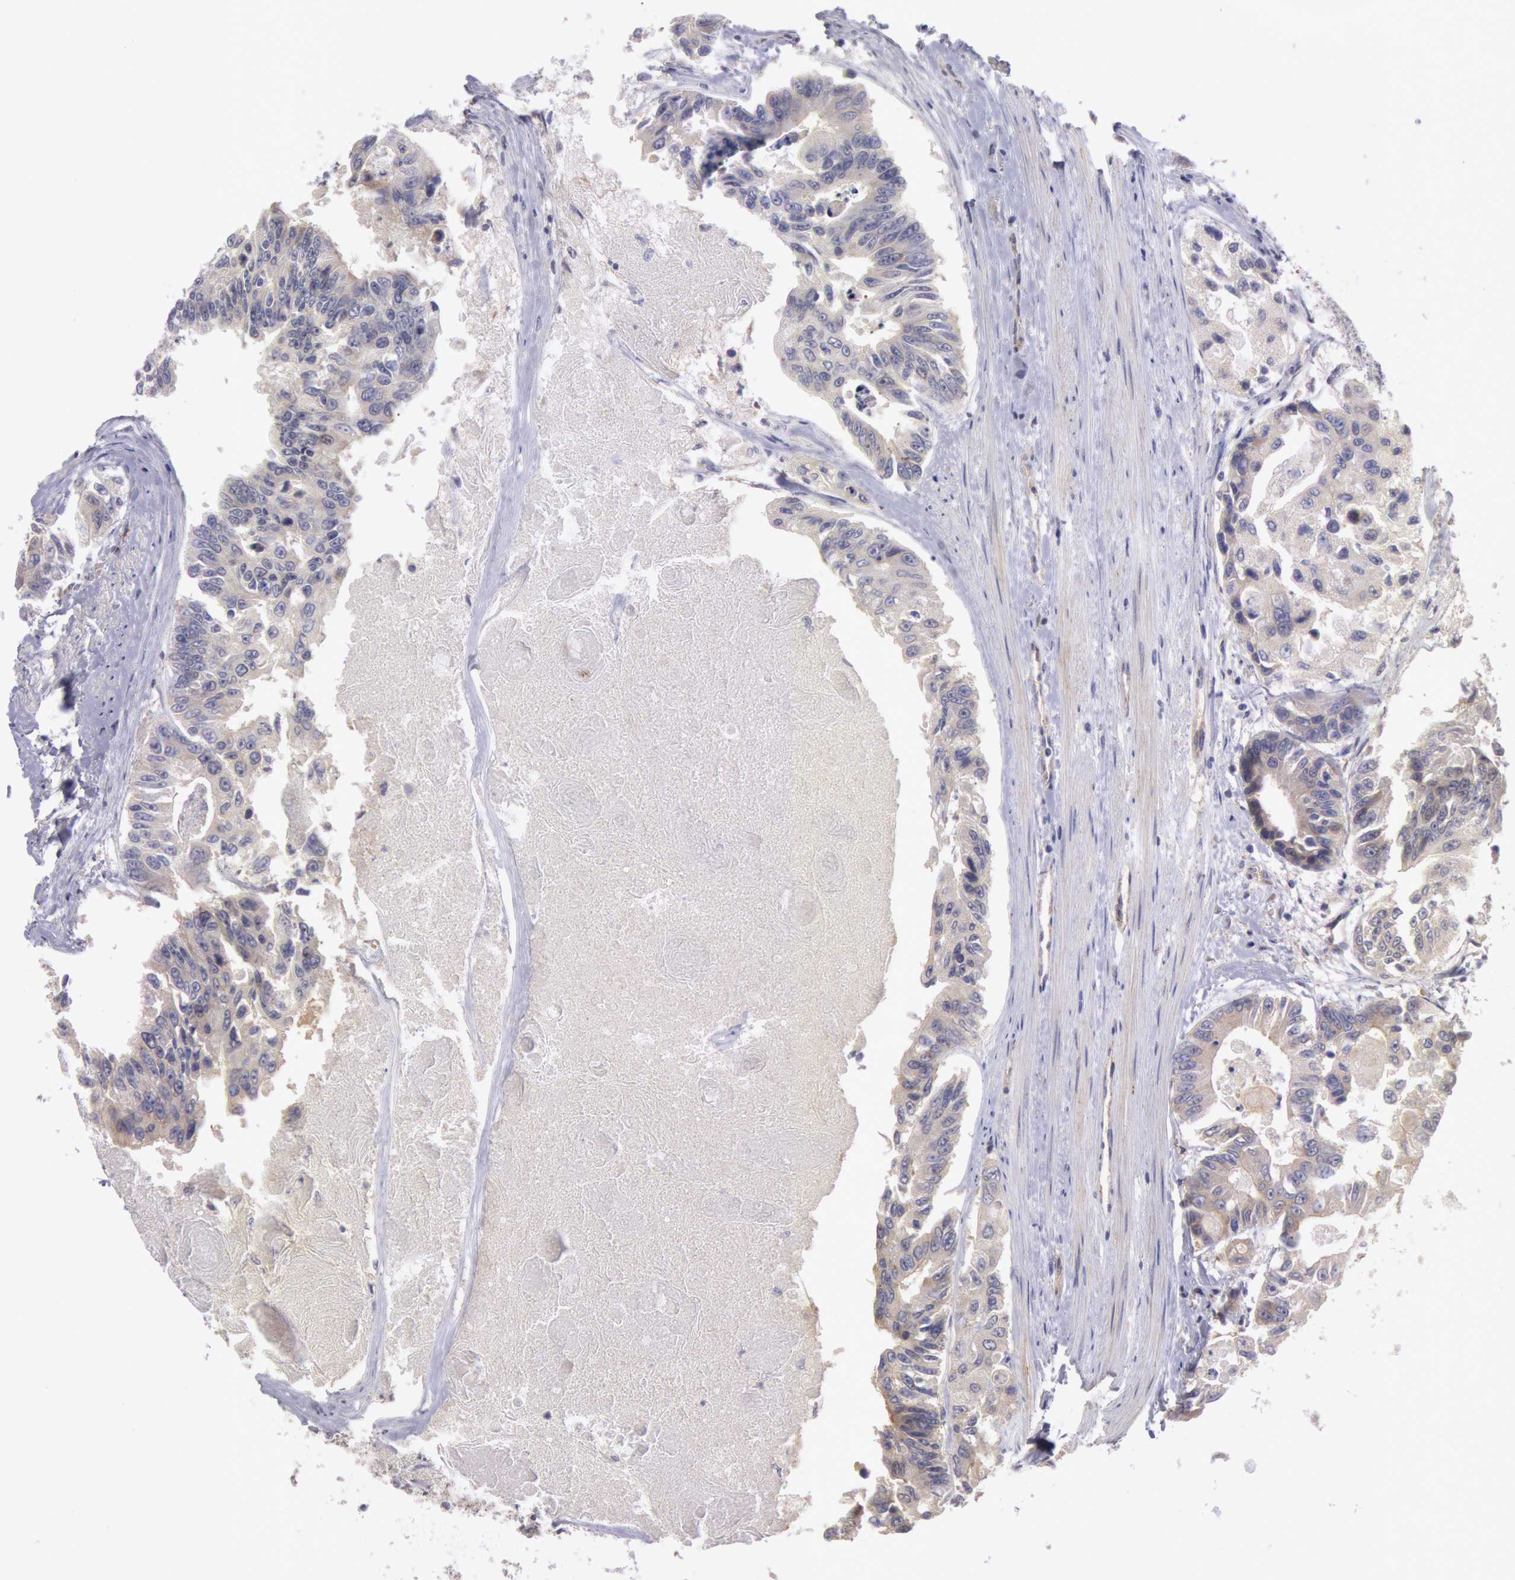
{"staining": {"intensity": "negative", "quantity": "none", "location": "none"}, "tissue": "colorectal cancer", "cell_type": "Tumor cells", "image_type": "cancer", "snomed": [{"axis": "morphology", "description": "Adenocarcinoma, NOS"}, {"axis": "topography", "description": "Colon"}], "caption": "The immunohistochemistry (IHC) photomicrograph has no significant staining in tumor cells of adenocarcinoma (colorectal) tissue.", "gene": "AMOTL1", "patient": {"sex": "female", "age": 86}}